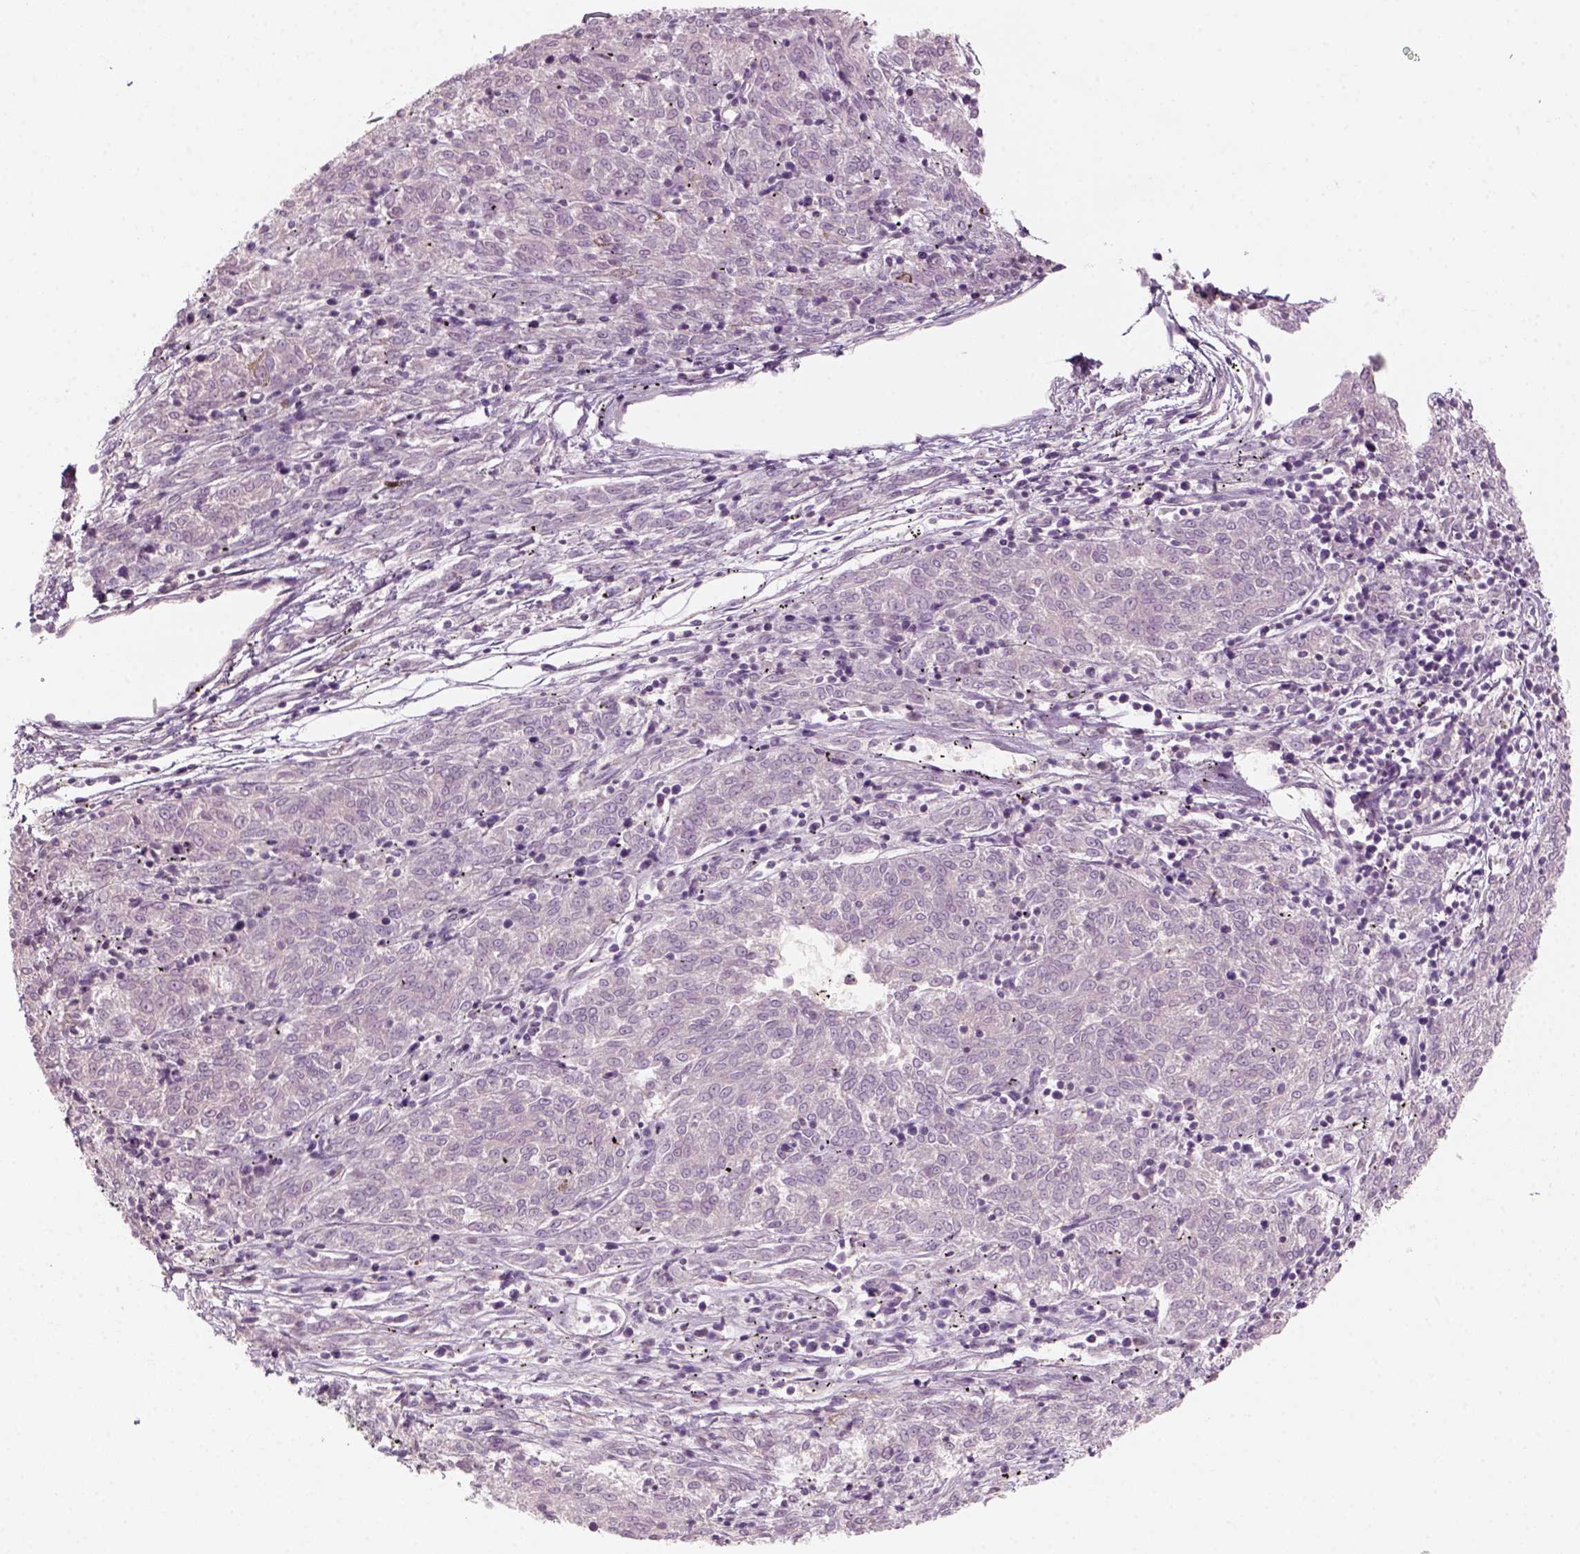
{"staining": {"intensity": "negative", "quantity": "none", "location": "none"}, "tissue": "melanoma", "cell_type": "Tumor cells", "image_type": "cancer", "snomed": [{"axis": "morphology", "description": "Malignant melanoma, NOS"}, {"axis": "topography", "description": "Skin"}], "caption": "High magnification brightfield microscopy of melanoma stained with DAB (brown) and counterstained with hematoxylin (blue): tumor cells show no significant positivity.", "gene": "KRT25", "patient": {"sex": "female", "age": 72}}